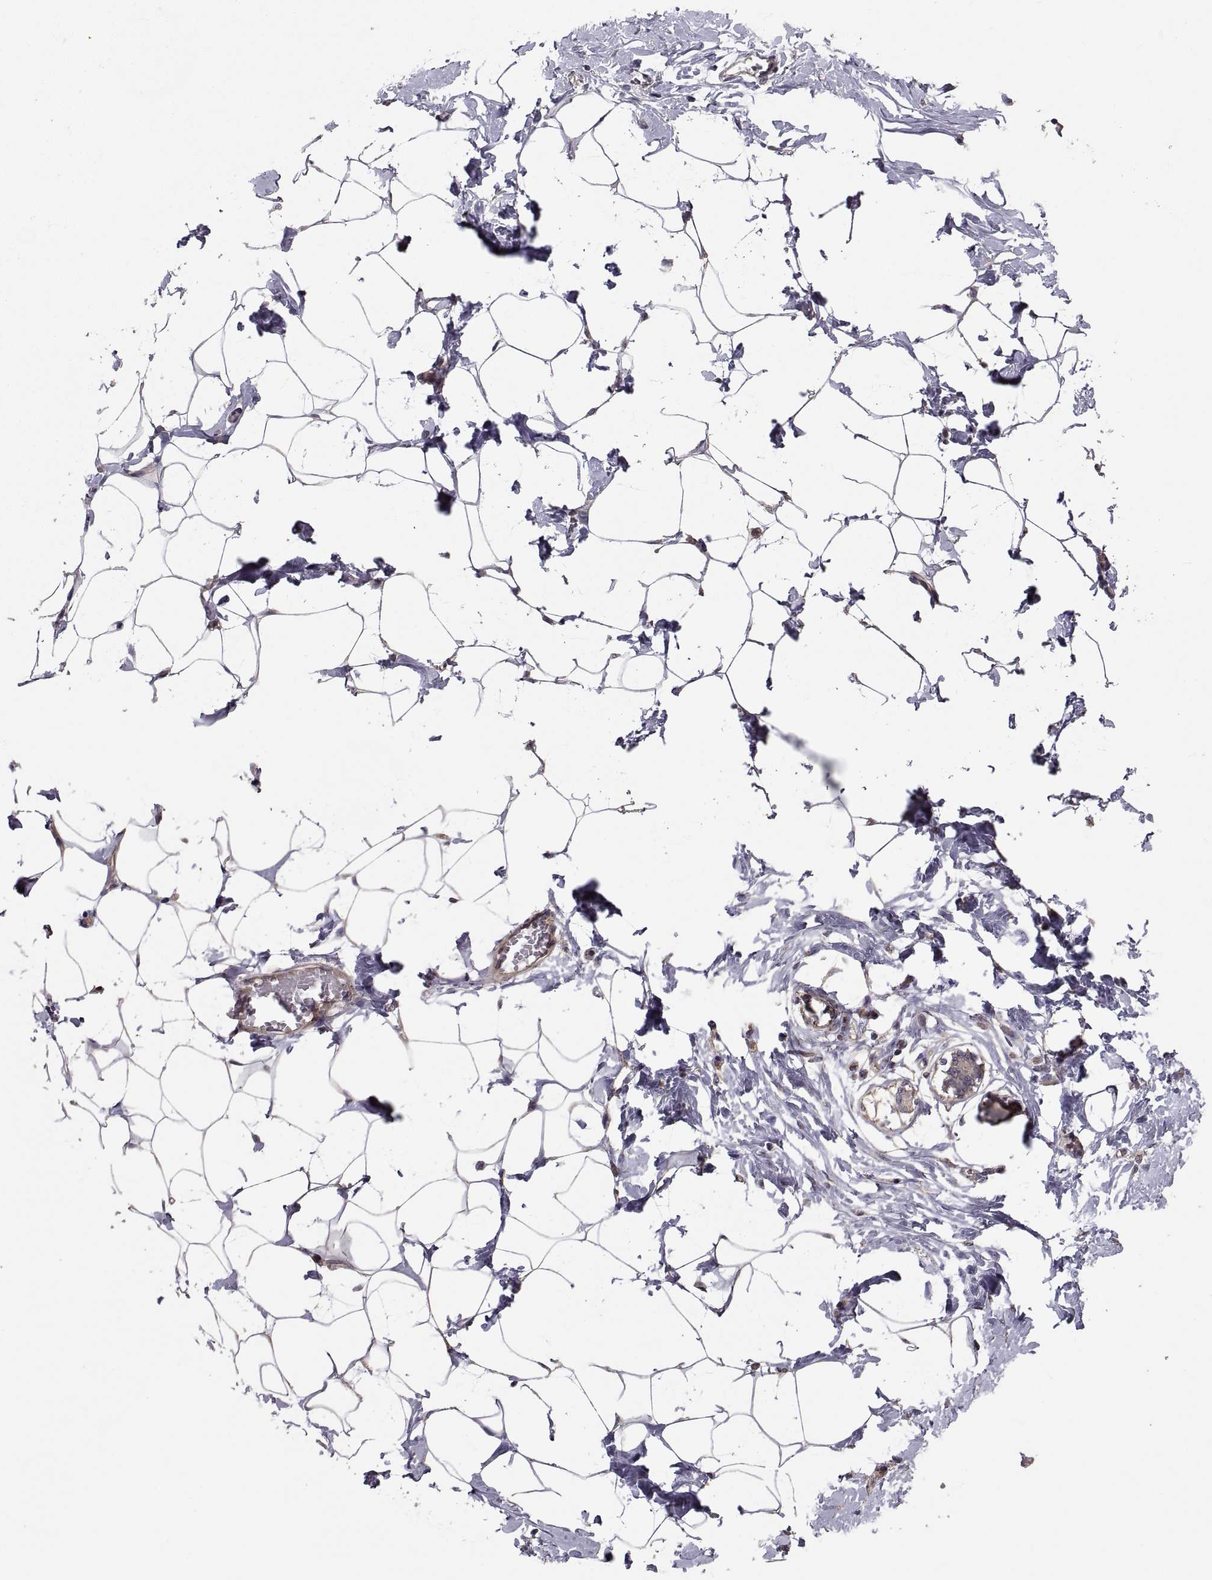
{"staining": {"intensity": "negative", "quantity": "none", "location": "none"}, "tissue": "breast", "cell_type": "Adipocytes", "image_type": "normal", "snomed": [{"axis": "morphology", "description": "Normal tissue, NOS"}, {"axis": "morphology", "description": "Lobular carcinoma, in situ"}, {"axis": "topography", "description": "Breast"}], "caption": "Adipocytes are negative for brown protein staining in unremarkable breast. (Immunohistochemistry (ihc), brightfield microscopy, high magnification).", "gene": "PMM2", "patient": {"sex": "female", "age": 35}}